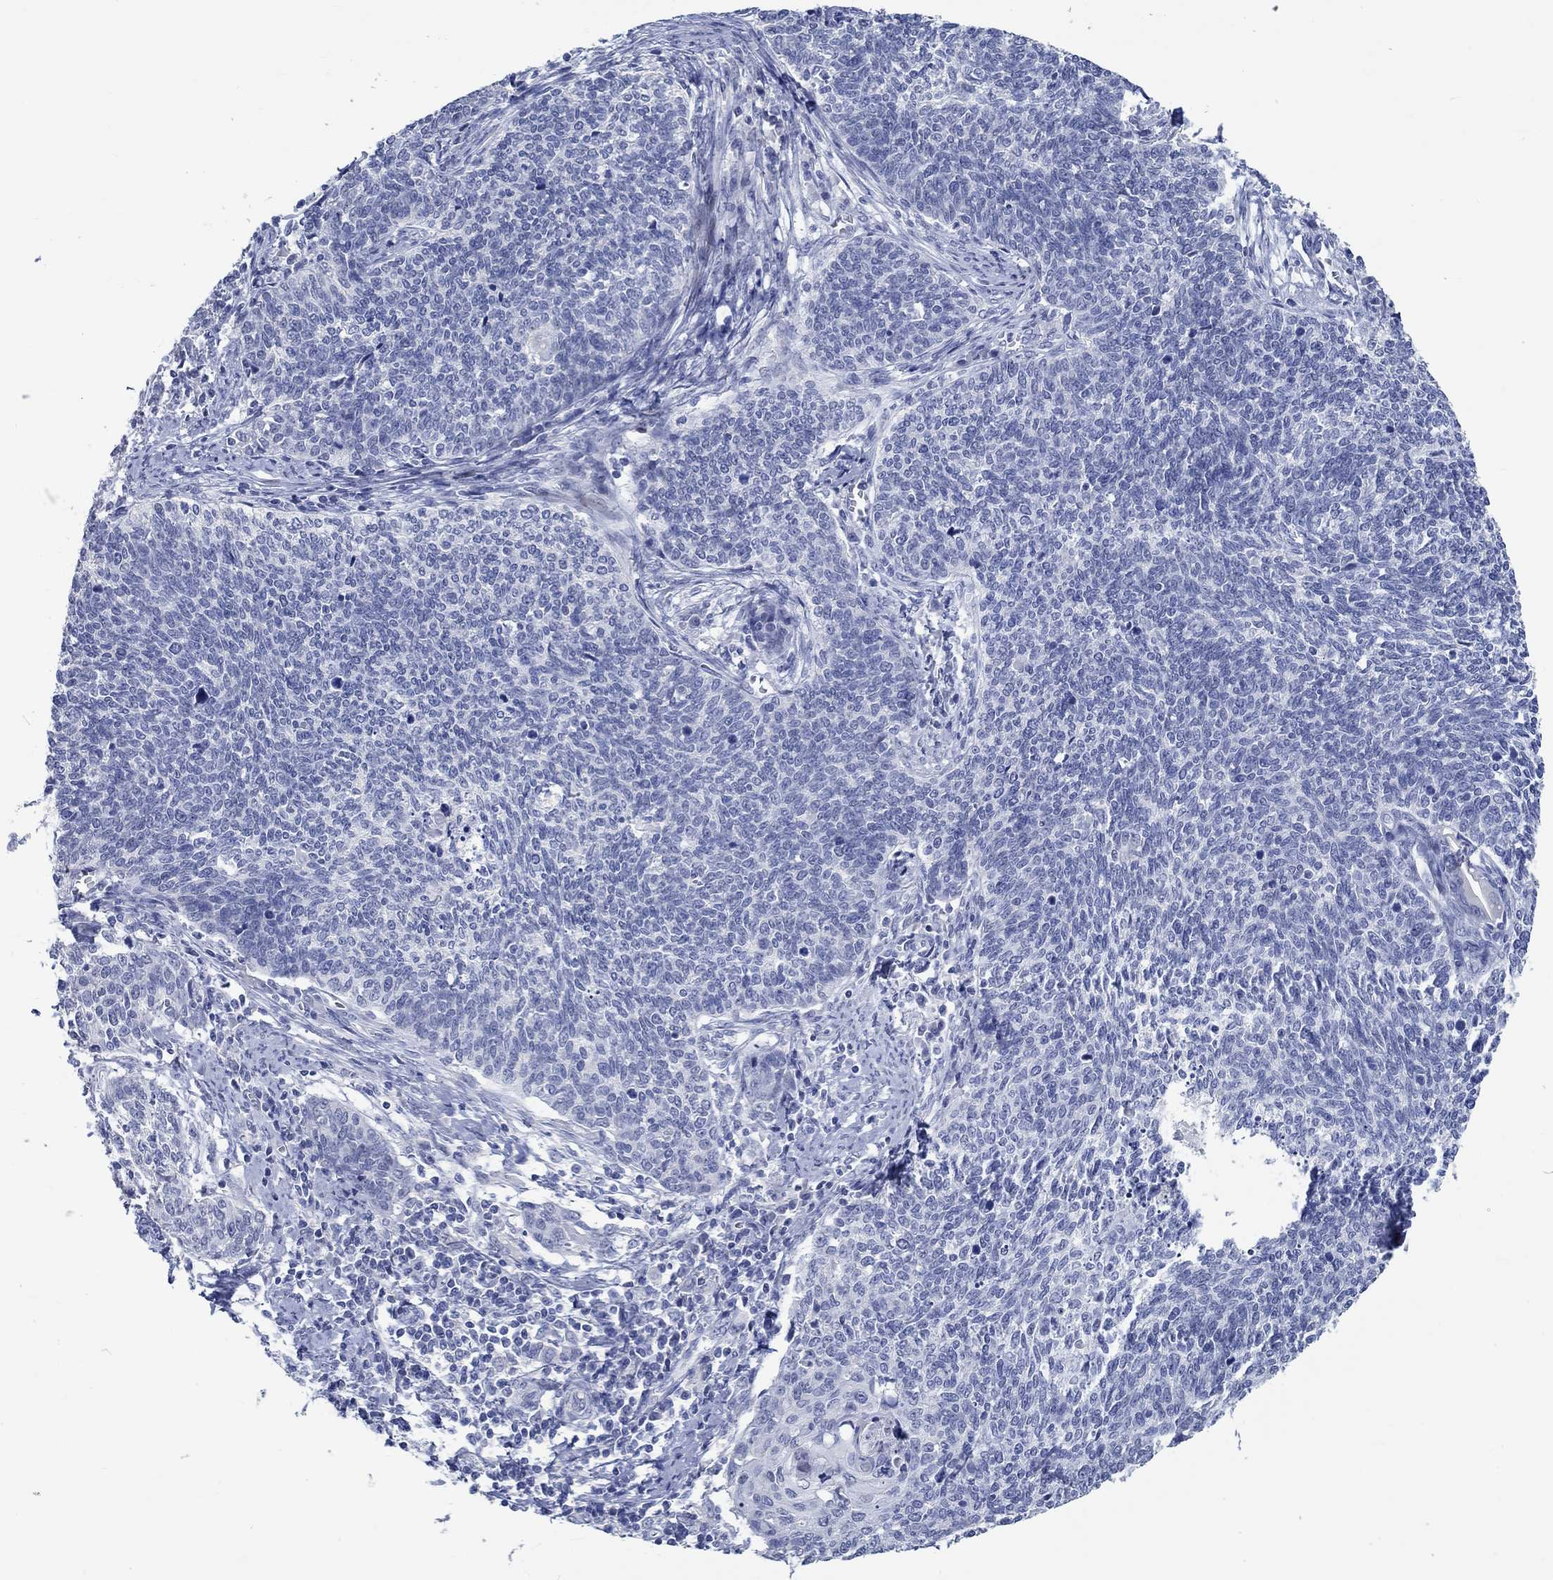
{"staining": {"intensity": "negative", "quantity": "none", "location": "none"}, "tissue": "cervical cancer", "cell_type": "Tumor cells", "image_type": "cancer", "snomed": [{"axis": "morphology", "description": "Squamous cell carcinoma, NOS"}, {"axis": "topography", "description": "Cervix"}], "caption": "Tumor cells are negative for protein expression in human cervical cancer (squamous cell carcinoma). (DAB (3,3'-diaminobenzidine) IHC, high magnification).", "gene": "C4orf47", "patient": {"sex": "female", "age": 39}}